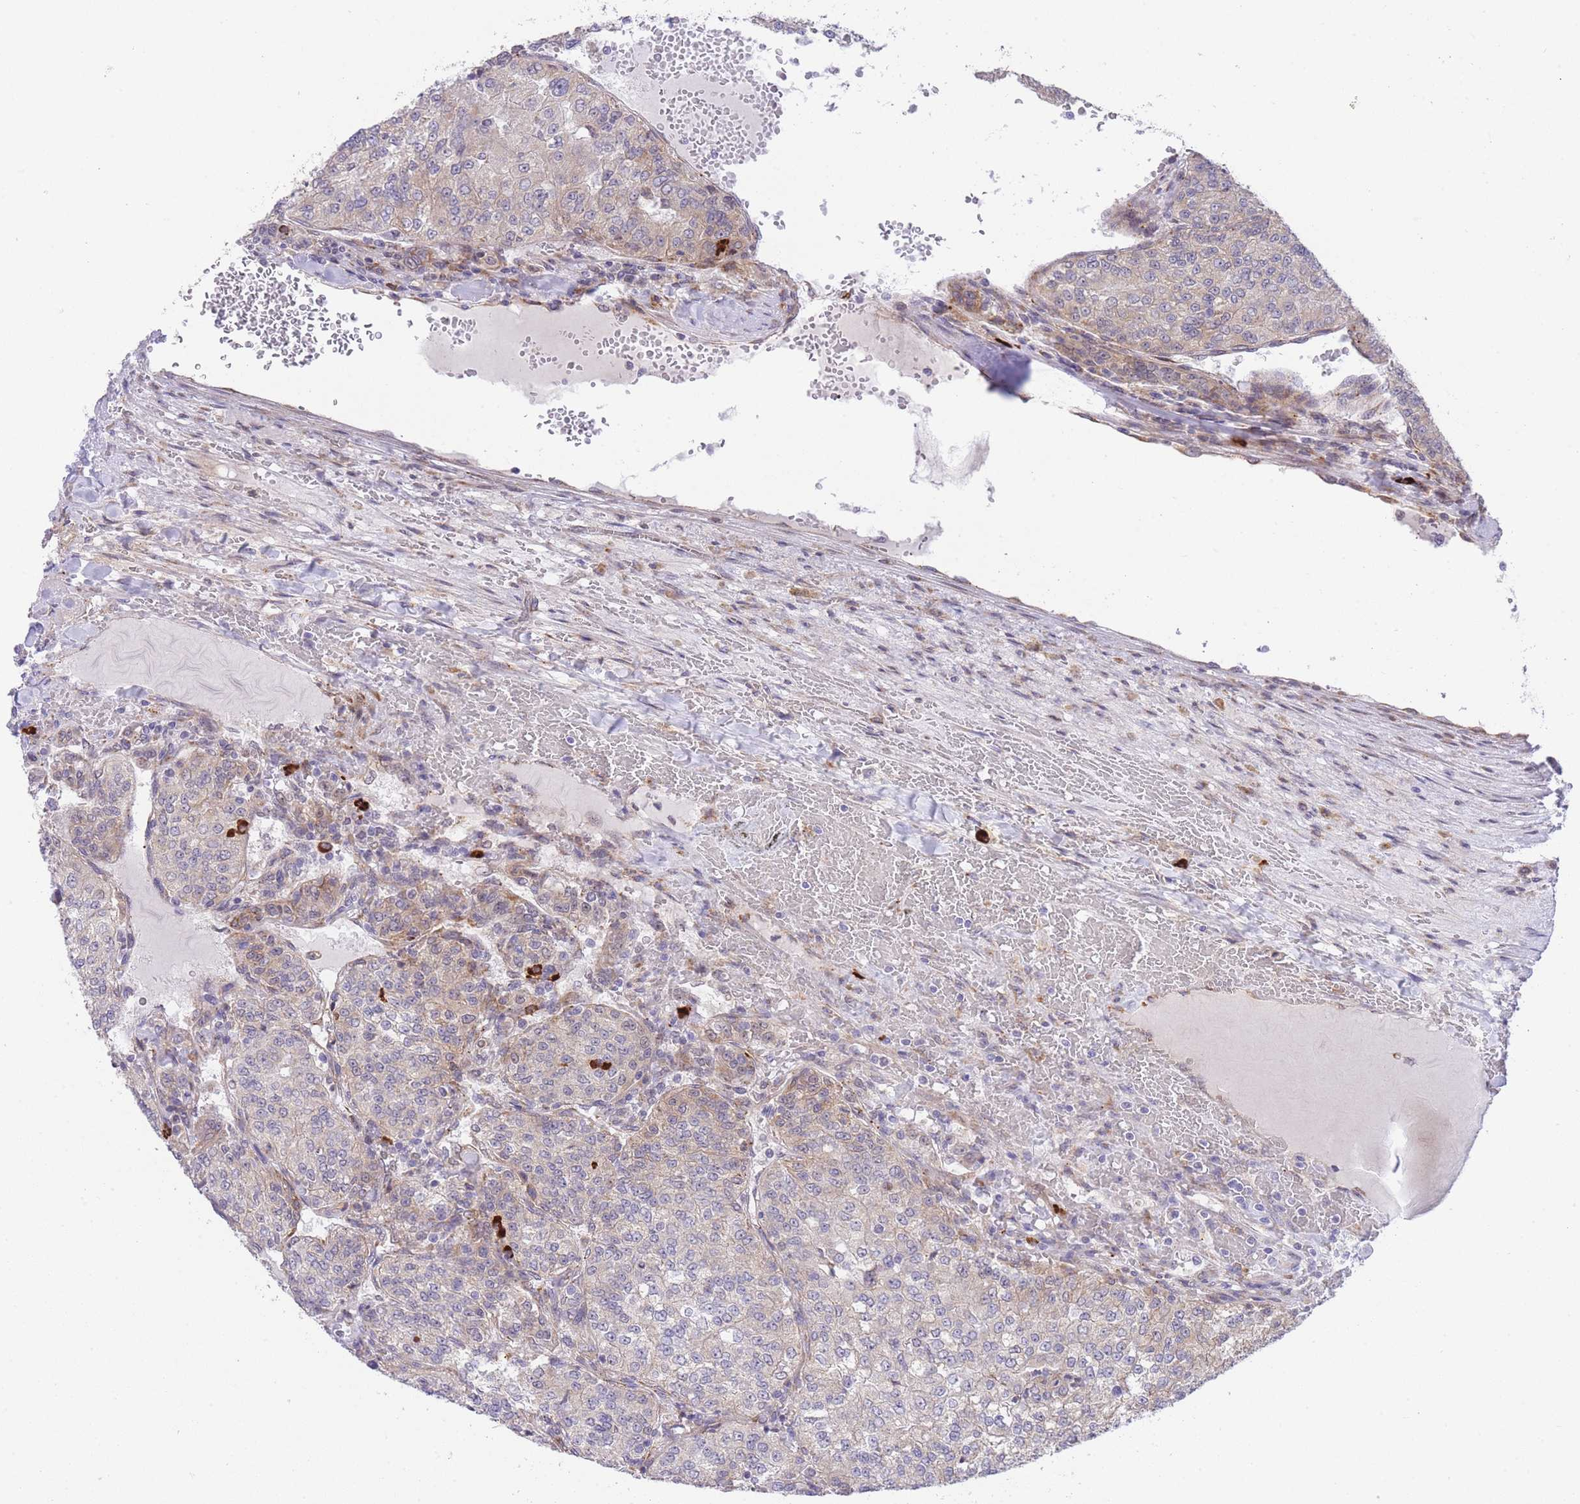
{"staining": {"intensity": "weak", "quantity": "<25%", "location": "cytoplasmic/membranous"}, "tissue": "renal cancer", "cell_type": "Tumor cells", "image_type": "cancer", "snomed": [{"axis": "morphology", "description": "Adenocarcinoma, NOS"}, {"axis": "topography", "description": "Kidney"}], "caption": "Protein analysis of renal cancer (adenocarcinoma) demonstrates no significant expression in tumor cells.", "gene": "EXOSC8", "patient": {"sex": "female", "age": 63}}